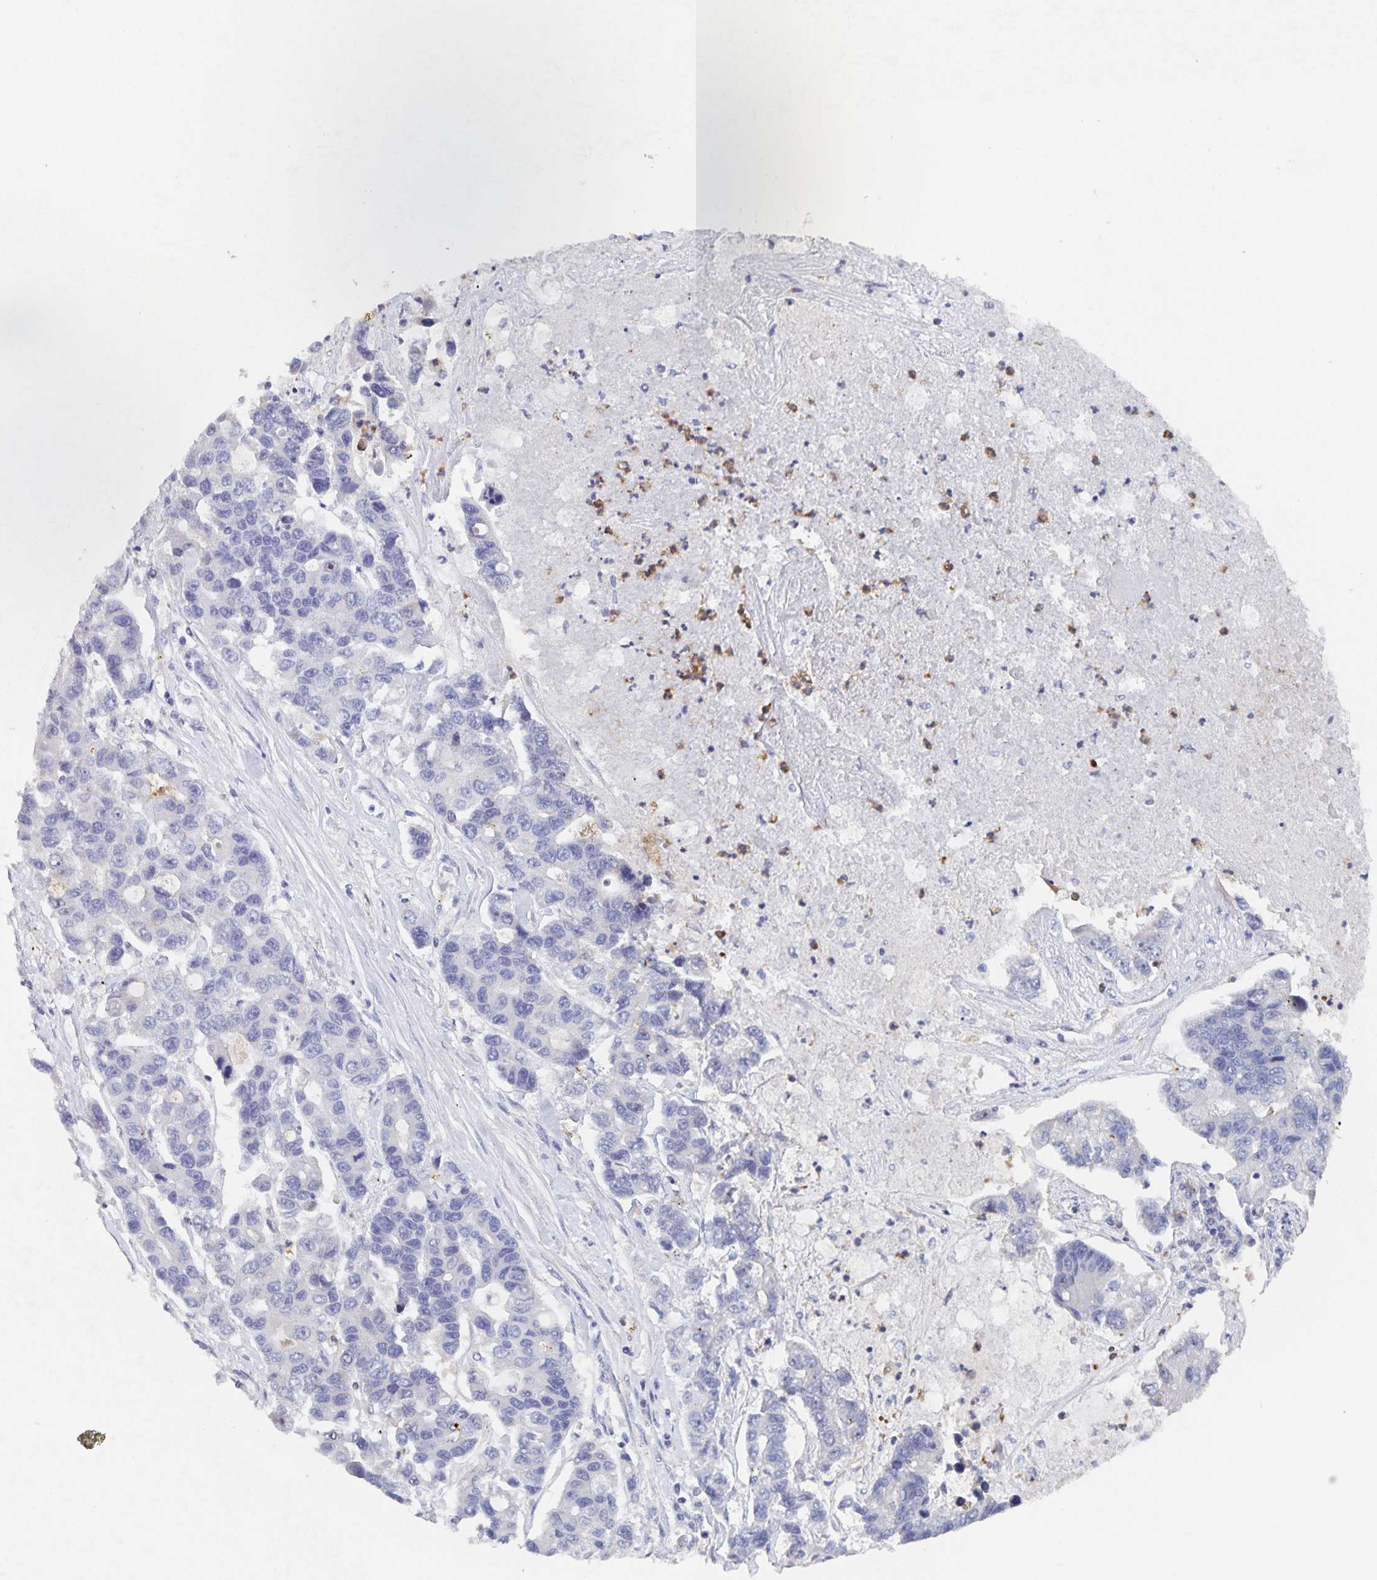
{"staining": {"intensity": "negative", "quantity": "none", "location": "none"}, "tissue": "lung cancer", "cell_type": "Tumor cells", "image_type": "cancer", "snomed": [{"axis": "morphology", "description": "Adenocarcinoma, NOS"}, {"axis": "topography", "description": "Bronchus"}, {"axis": "topography", "description": "Lung"}], "caption": "Tumor cells are negative for protein expression in human adenocarcinoma (lung). (DAB immunohistochemistry (IHC) visualized using brightfield microscopy, high magnification).", "gene": "CDC42BPG", "patient": {"sex": "female", "age": 51}}